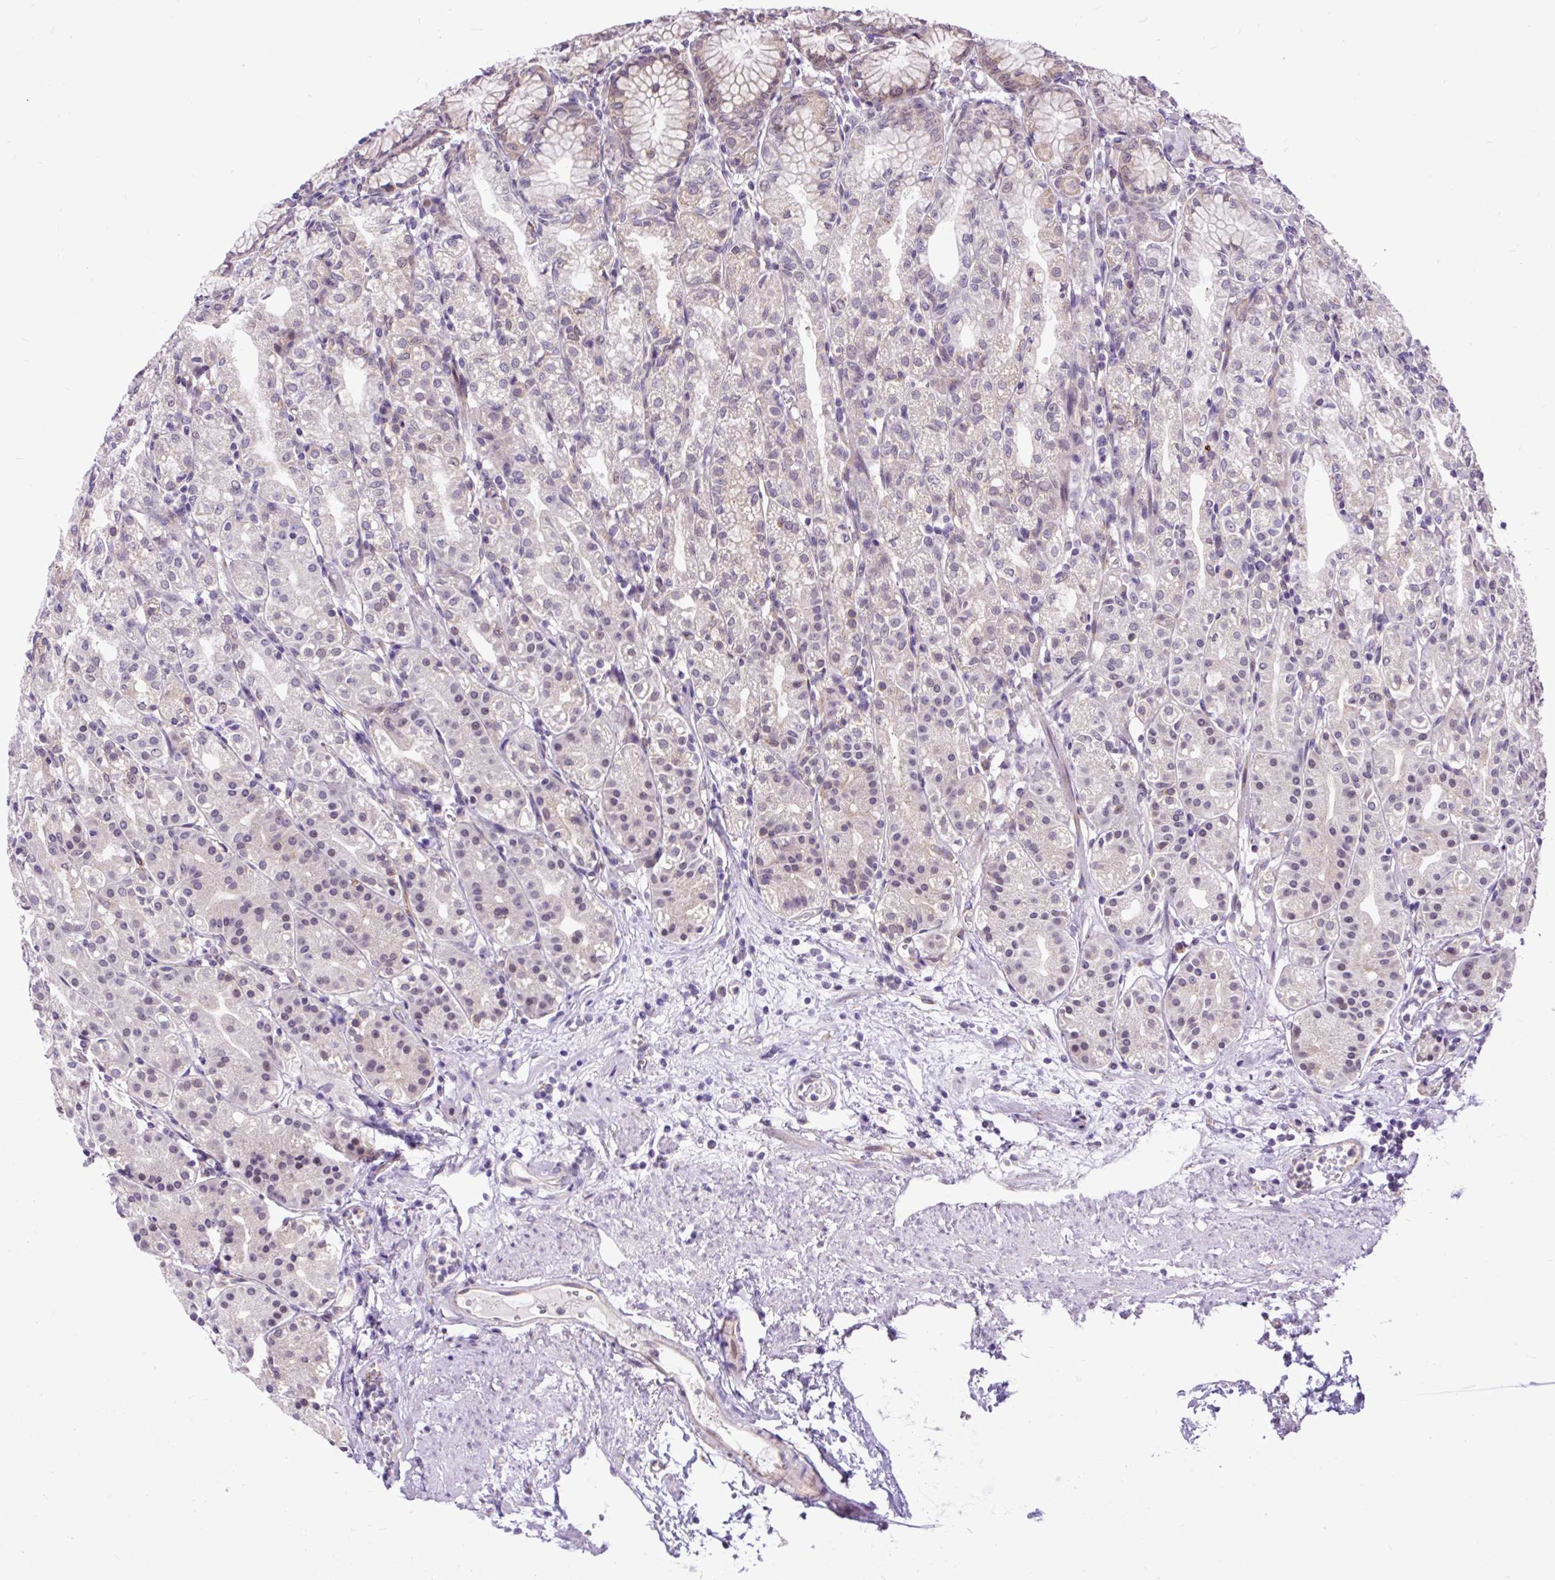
{"staining": {"intensity": "moderate", "quantity": "<25%", "location": "cytoplasmic/membranous"}, "tissue": "stomach", "cell_type": "Glandular cells", "image_type": "normal", "snomed": [{"axis": "morphology", "description": "Normal tissue, NOS"}, {"axis": "topography", "description": "Stomach"}], "caption": "Normal stomach was stained to show a protein in brown. There is low levels of moderate cytoplasmic/membranous expression in approximately <25% of glandular cells. (IHC, brightfield microscopy, high magnification).", "gene": "TRIM17", "patient": {"sex": "female", "age": 57}}